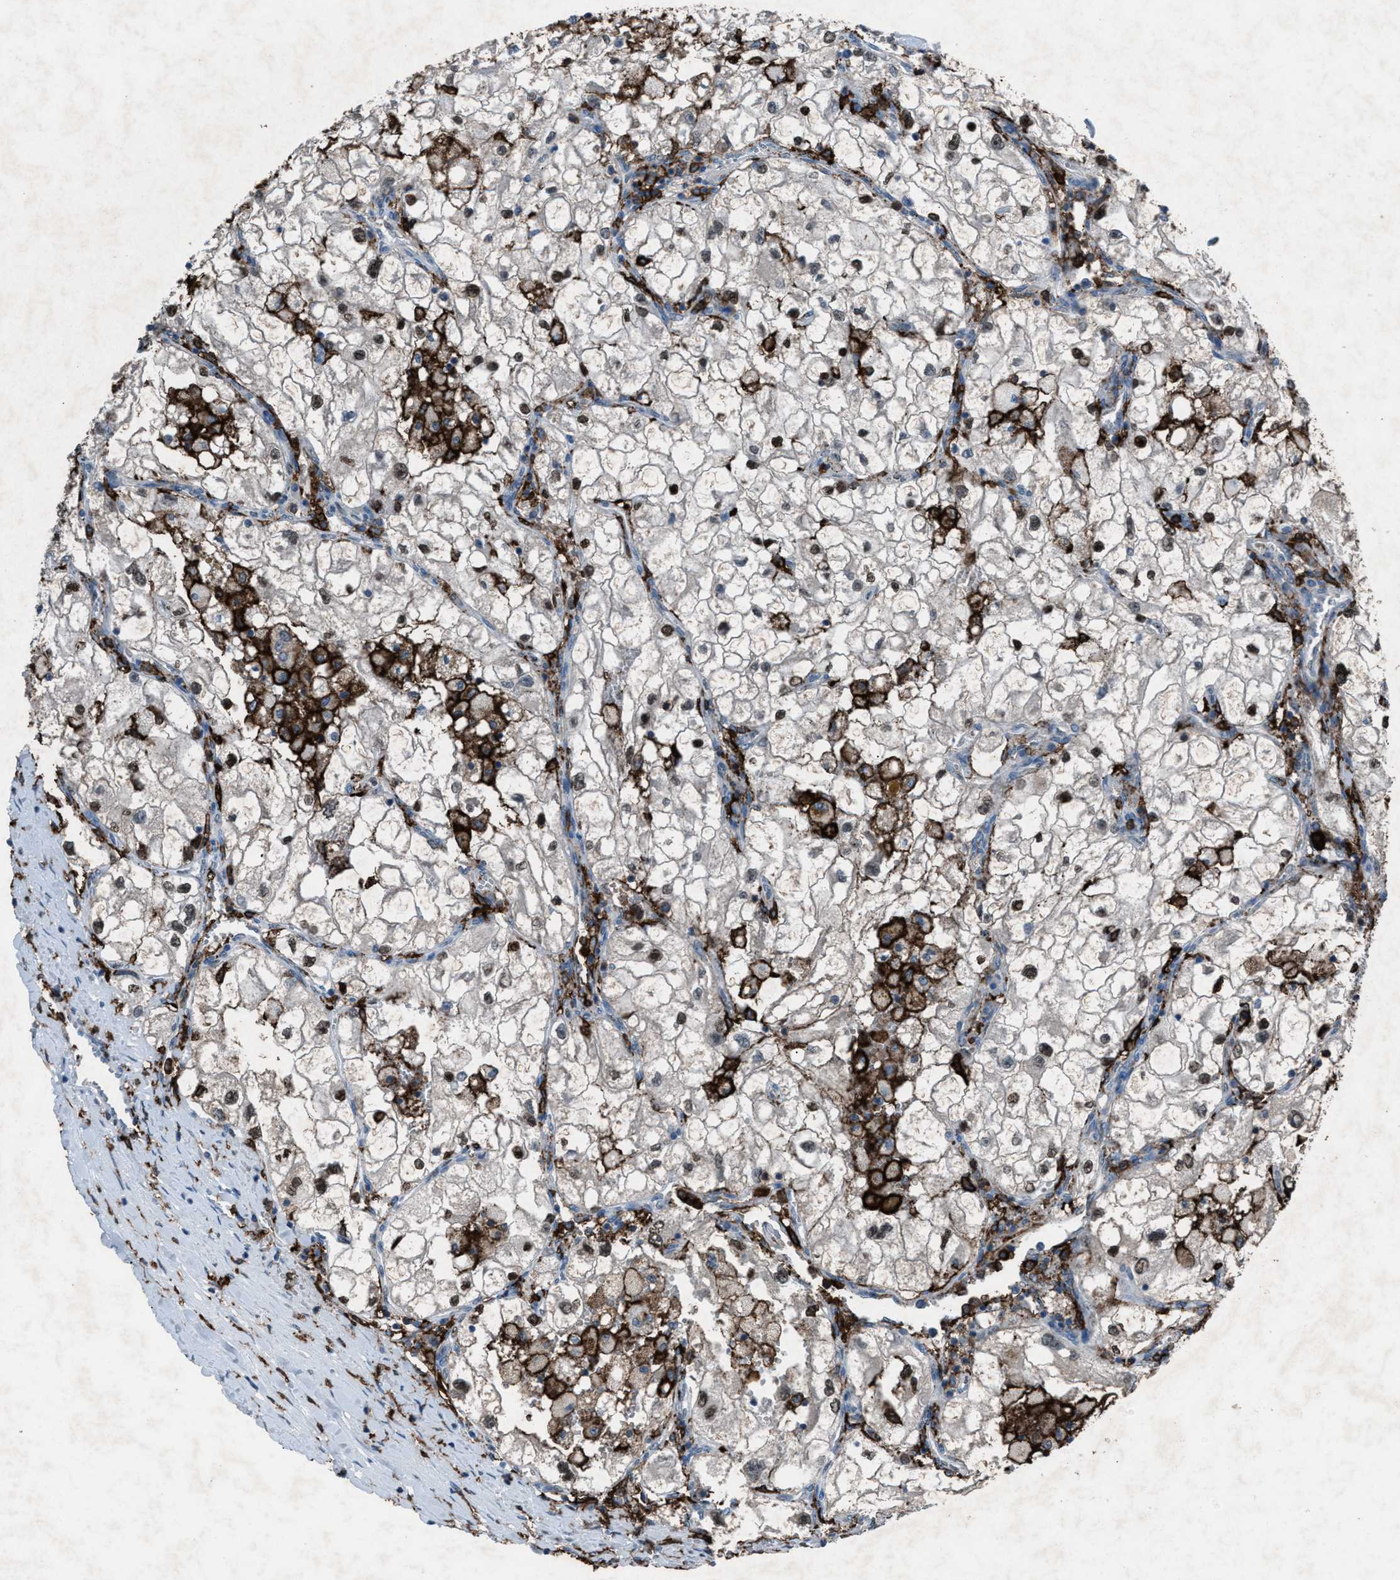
{"staining": {"intensity": "moderate", "quantity": ">75%", "location": "nuclear"}, "tissue": "renal cancer", "cell_type": "Tumor cells", "image_type": "cancer", "snomed": [{"axis": "morphology", "description": "Adenocarcinoma, NOS"}, {"axis": "topography", "description": "Kidney"}], "caption": "A photomicrograph of human renal cancer stained for a protein exhibits moderate nuclear brown staining in tumor cells.", "gene": "FCER1G", "patient": {"sex": "female", "age": 70}}